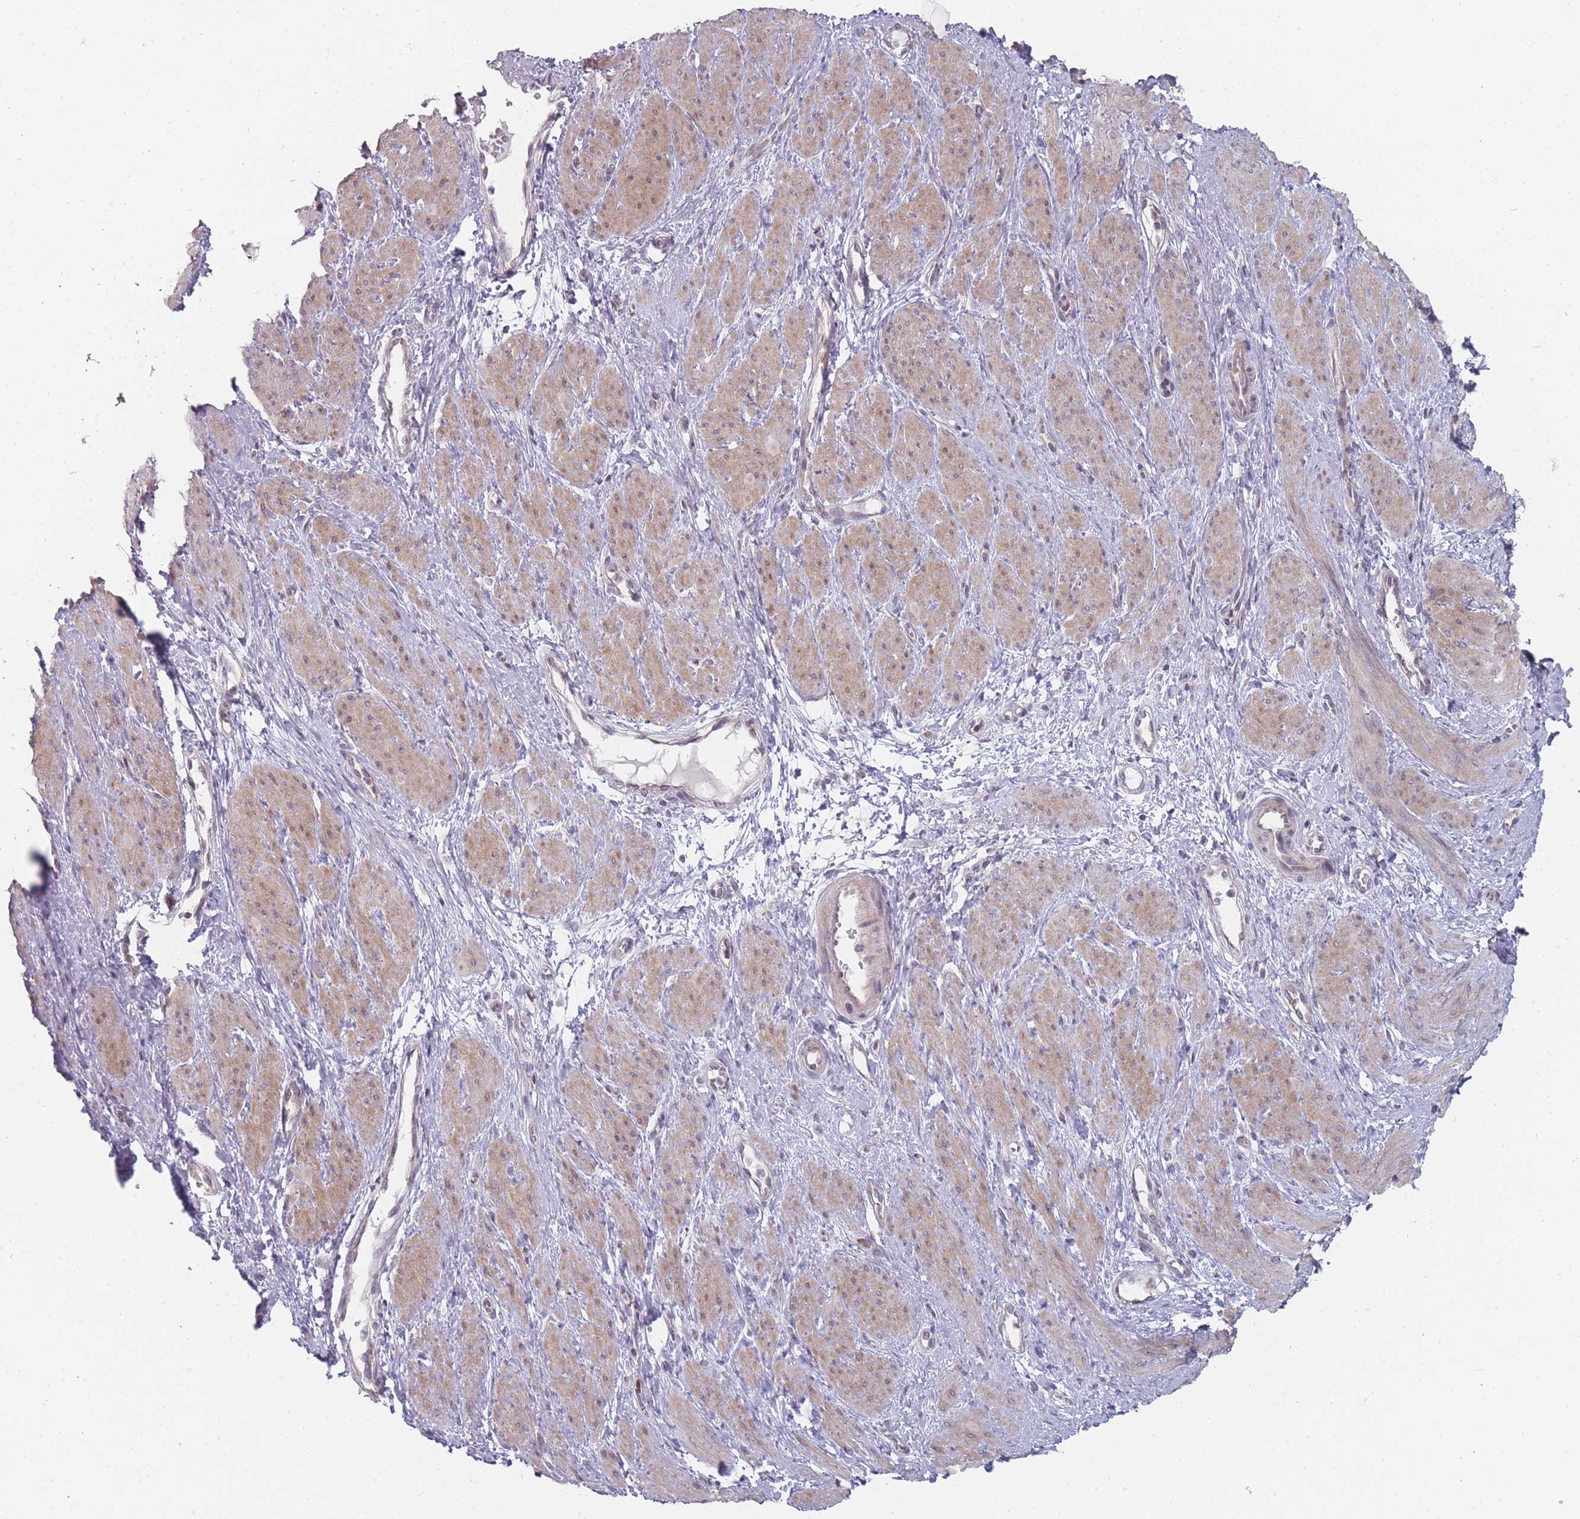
{"staining": {"intensity": "weak", "quantity": ">75%", "location": "cytoplasmic/membranous,nuclear"}, "tissue": "smooth muscle", "cell_type": "Smooth muscle cells", "image_type": "normal", "snomed": [{"axis": "morphology", "description": "Normal tissue, NOS"}, {"axis": "topography", "description": "Smooth muscle"}, {"axis": "topography", "description": "Uterus"}], "caption": "Protein expression analysis of benign smooth muscle demonstrates weak cytoplasmic/membranous,nuclear expression in approximately >75% of smooth muscle cells.", "gene": "PCDH12", "patient": {"sex": "female", "age": 39}}